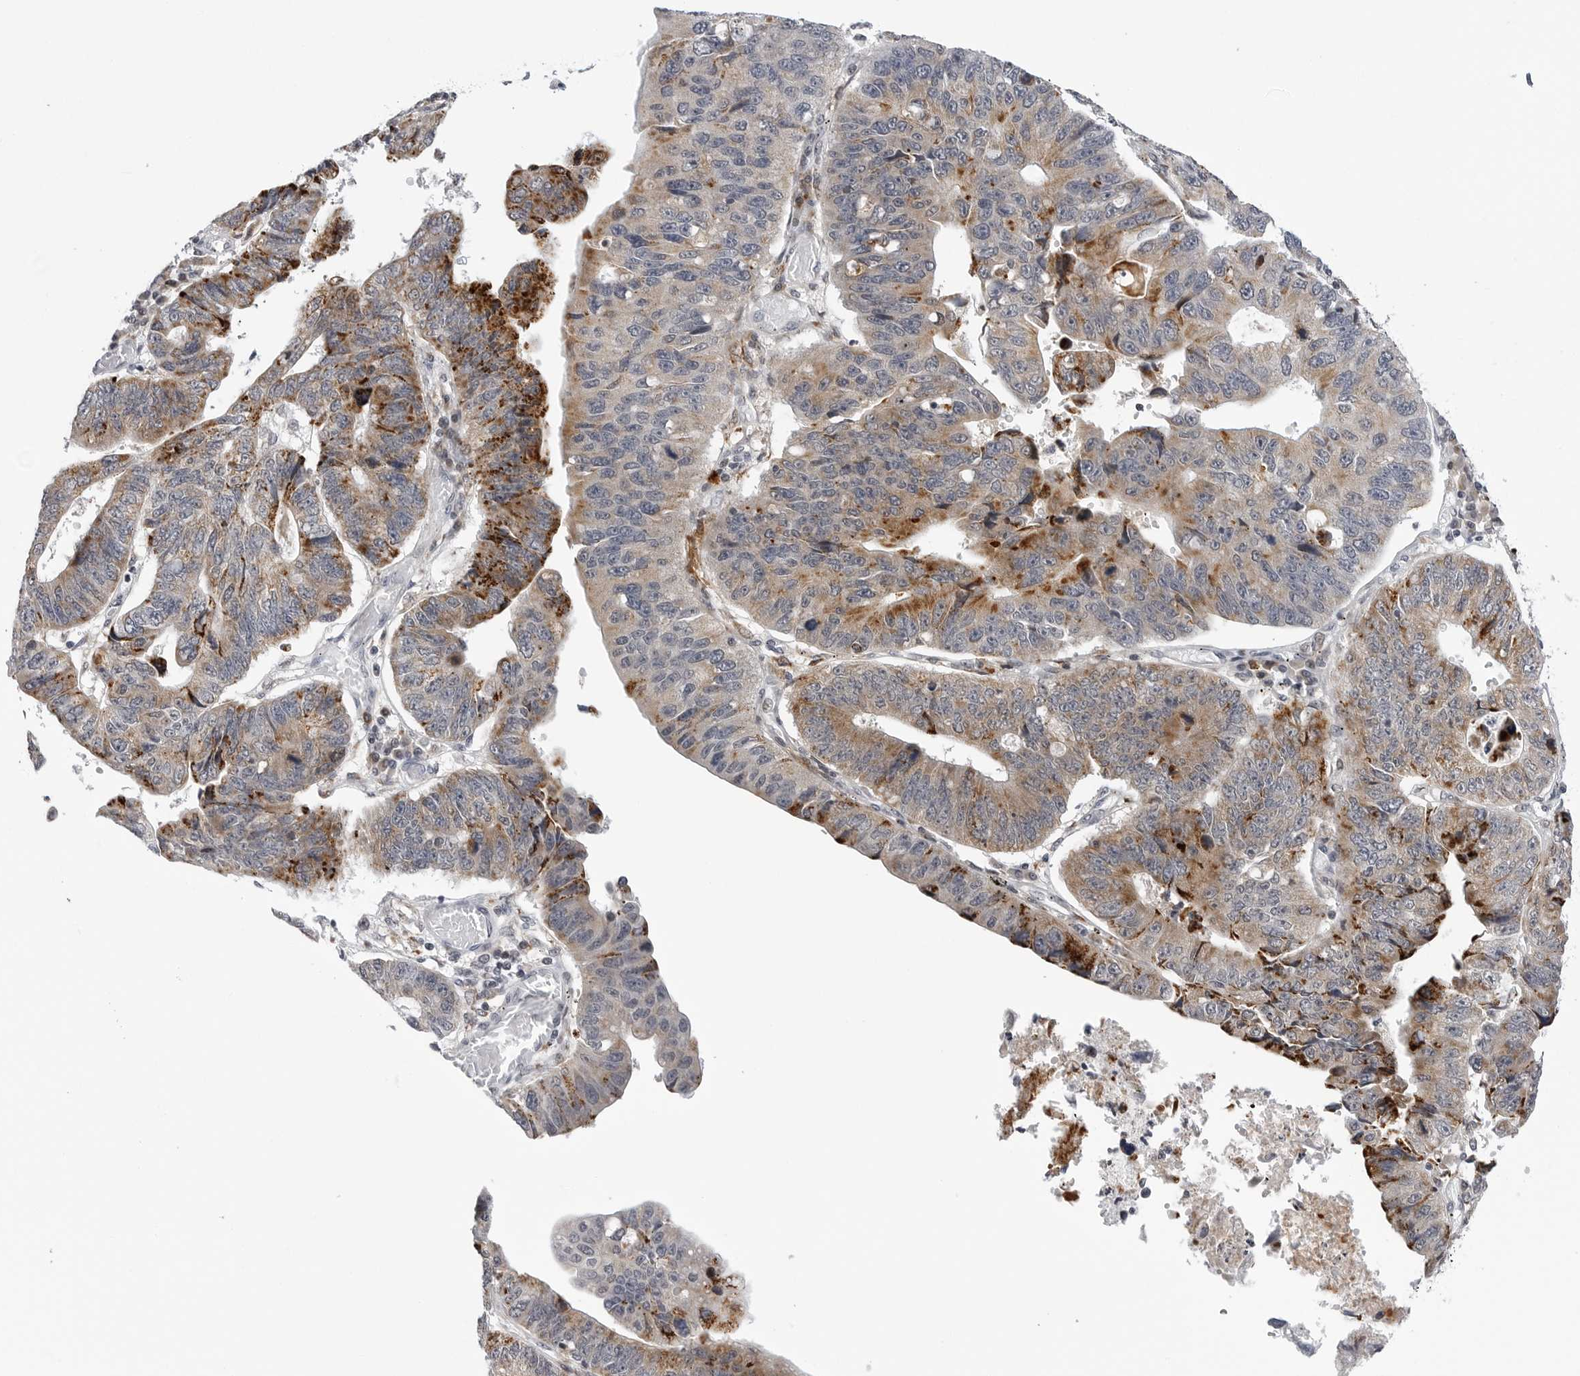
{"staining": {"intensity": "moderate", "quantity": ">75%", "location": "cytoplasmic/membranous"}, "tissue": "stomach cancer", "cell_type": "Tumor cells", "image_type": "cancer", "snomed": [{"axis": "morphology", "description": "Adenocarcinoma, NOS"}, {"axis": "topography", "description": "Stomach"}], "caption": "Stomach cancer (adenocarcinoma) stained for a protein (brown) displays moderate cytoplasmic/membranous positive staining in approximately >75% of tumor cells.", "gene": "CDK20", "patient": {"sex": "male", "age": 59}}